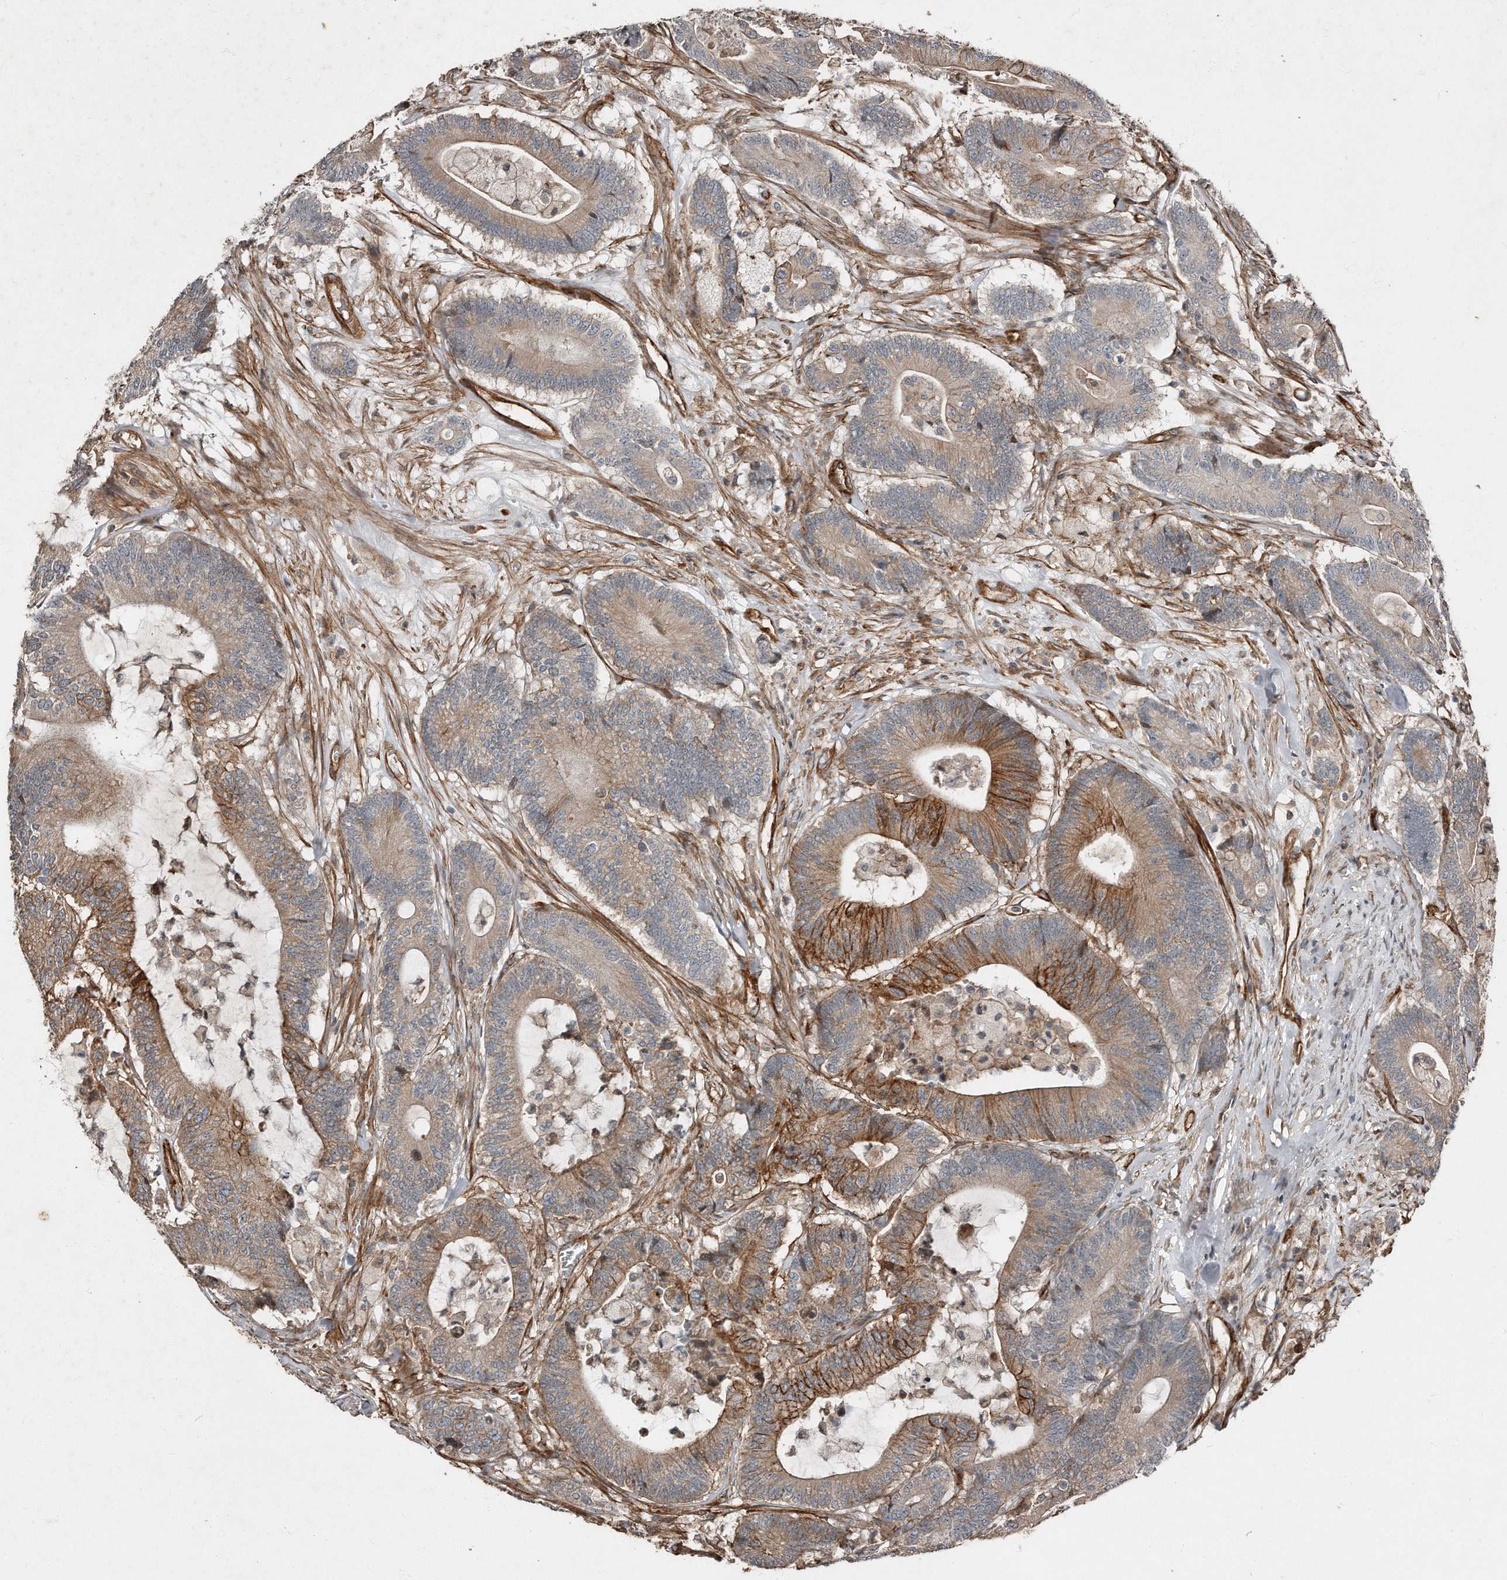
{"staining": {"intensity": "moderate", "quantity": ">75%", "location": "cytoplasmic/membranous"}, "tissue": "colorectal cancer", "cell_type": "Tumor cells", "image_type": "cancer", "snomed": [{"axis": "morphology", "description": "Adenocarcinoma, NOS"}, {"axis": "topography", "description": "Colon"}], "caption": "A high-resolution photomicrograph shows immunohistochemistry staining of colorectal cancer (adenocarcinoma), which demonstrates moderate cytoplasmic/membranous staining in about >75% of tumor cells.", "gene": "SNAP47", "patient": {"sex": "female", "age": 84}}